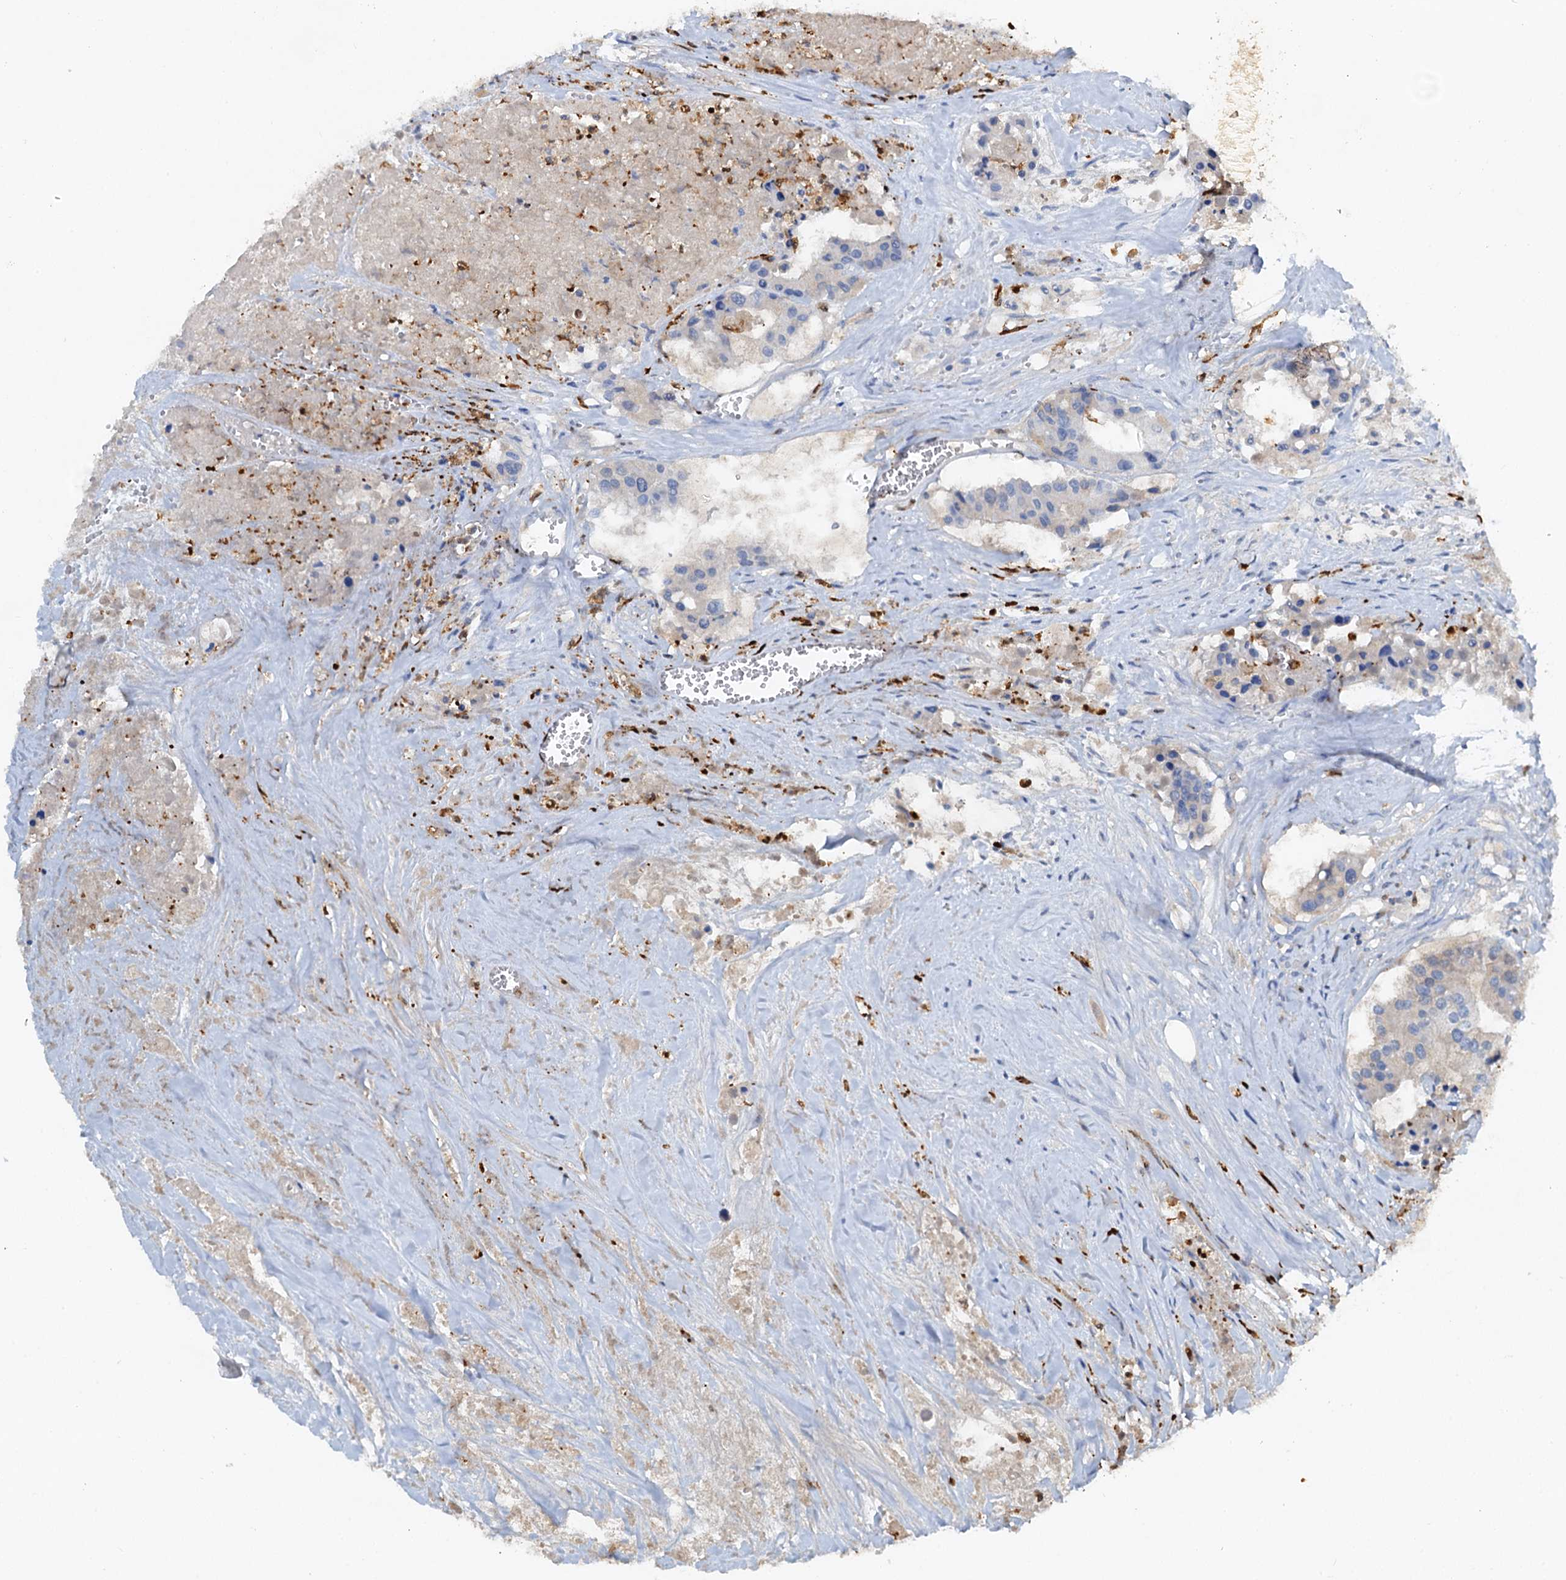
{"staining": {"intensity": "negative", "quantity": "none", "location": "none"}, "tissue": "colorectal cancer", "cell_type": "Tumor cells", "image_type": "cancer", "snomed": [{"axis": "morphology", "description": "Adenocarcinoma, NOS"}, {"axis": "topography", "description": "Colon"}], "caption": "Tumor cells are negative for brown protein staining in colorectal adenocarcinoma. The staining is performed using DAB brown chromogen with nuclei counter-stained in using hematoxylin.", "gene": "OTOA", "patient": {"sex": "male", "age": 77}}